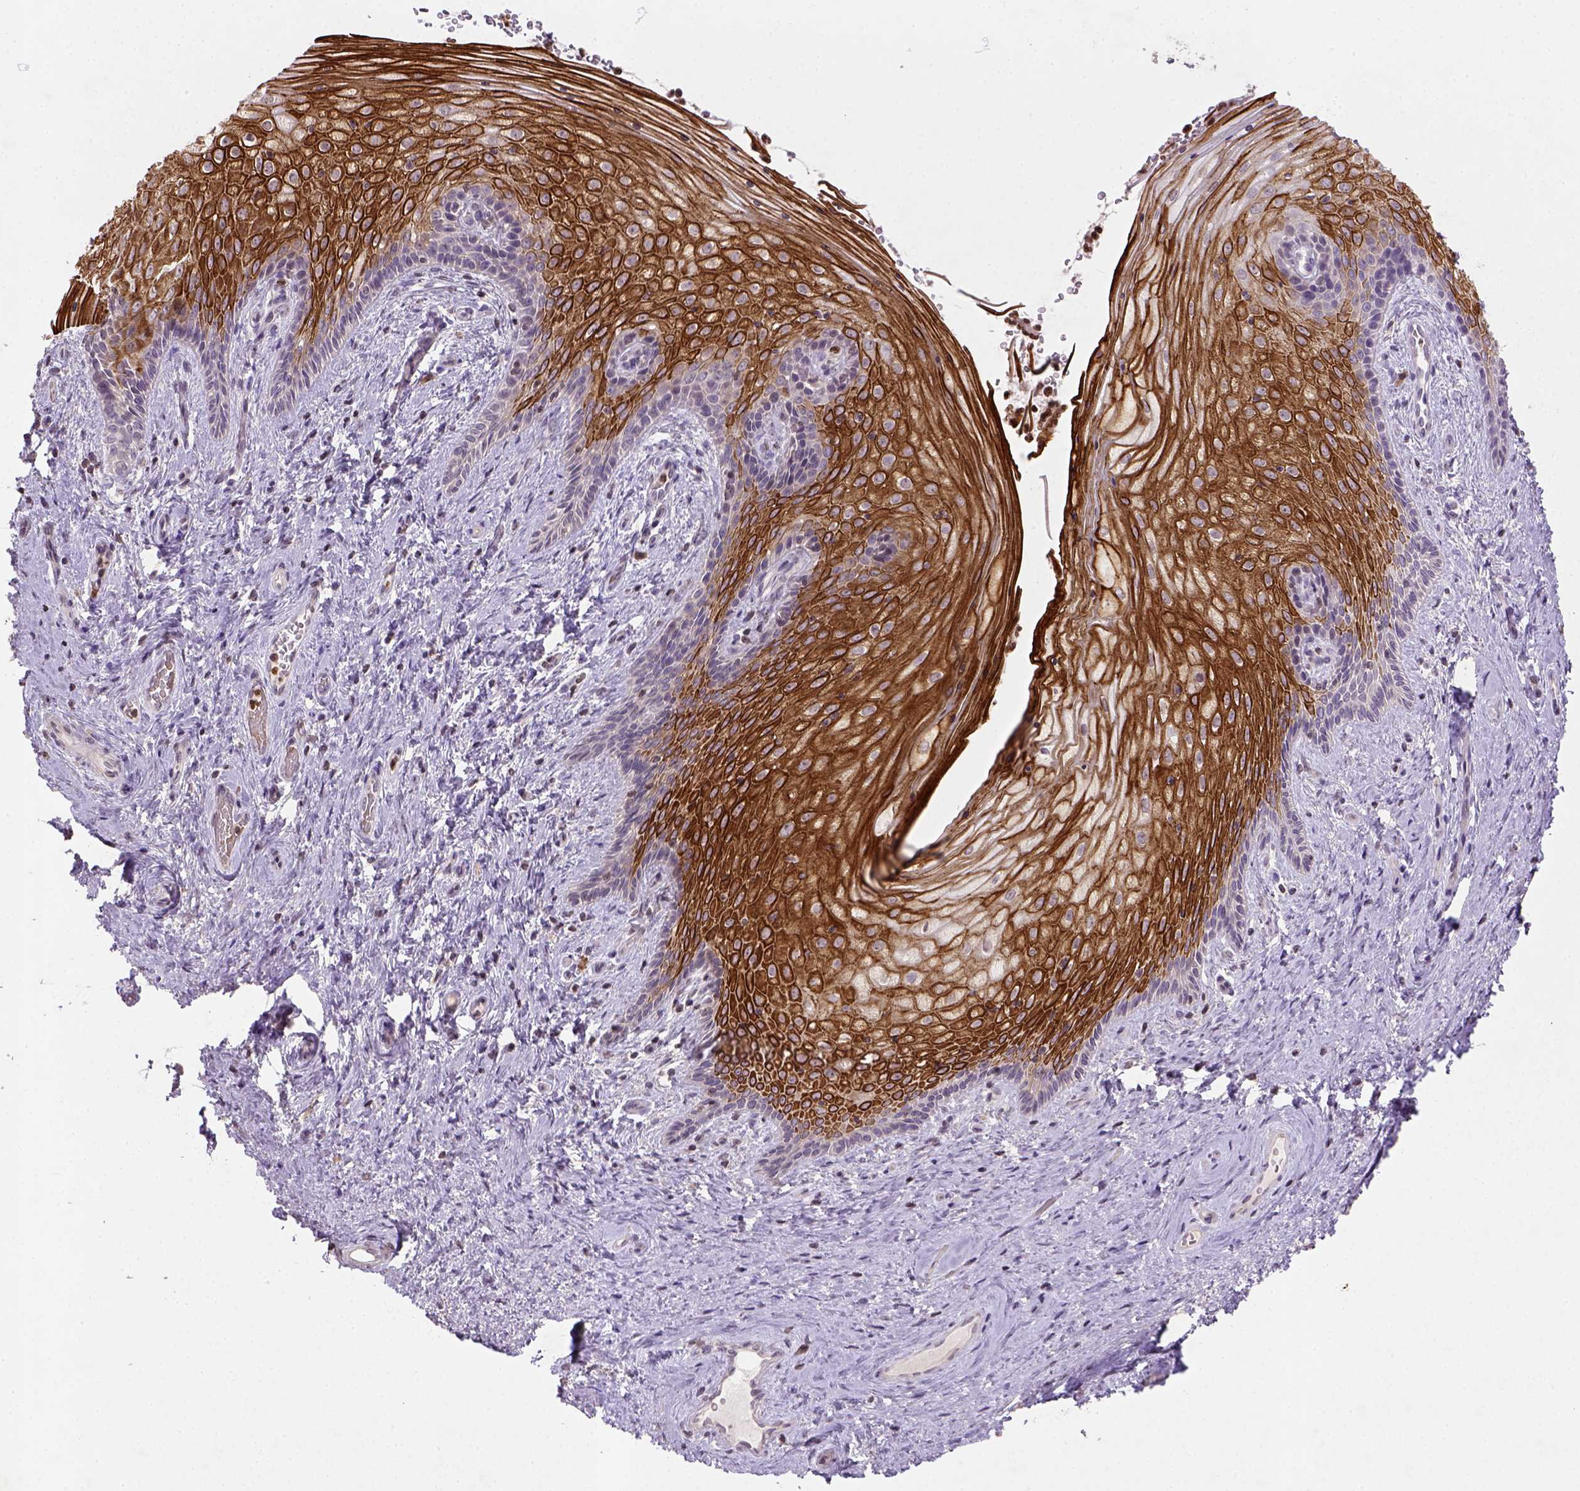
{"staining": {"intensity": "strong", "quantity": ">75%", "location": "cytoplasmic/membranous"}, "tissue": "vagina", "cell_type": "Squamous epithelial cells", "image_type": "normal", "snomed": [{"axis": "morphology", "description": "Normal tissue, NOS"}, {"axis": "topography", "description": "Vagina"}], "caption": "Protein expression by immunohistochemistry displays strong cytoplasmic/membranous expression in approximately >75% of squamous epithelial cells in normal vagina.", "gene": "NUDT3", "patient": {"sex": "female", "age": 45}}